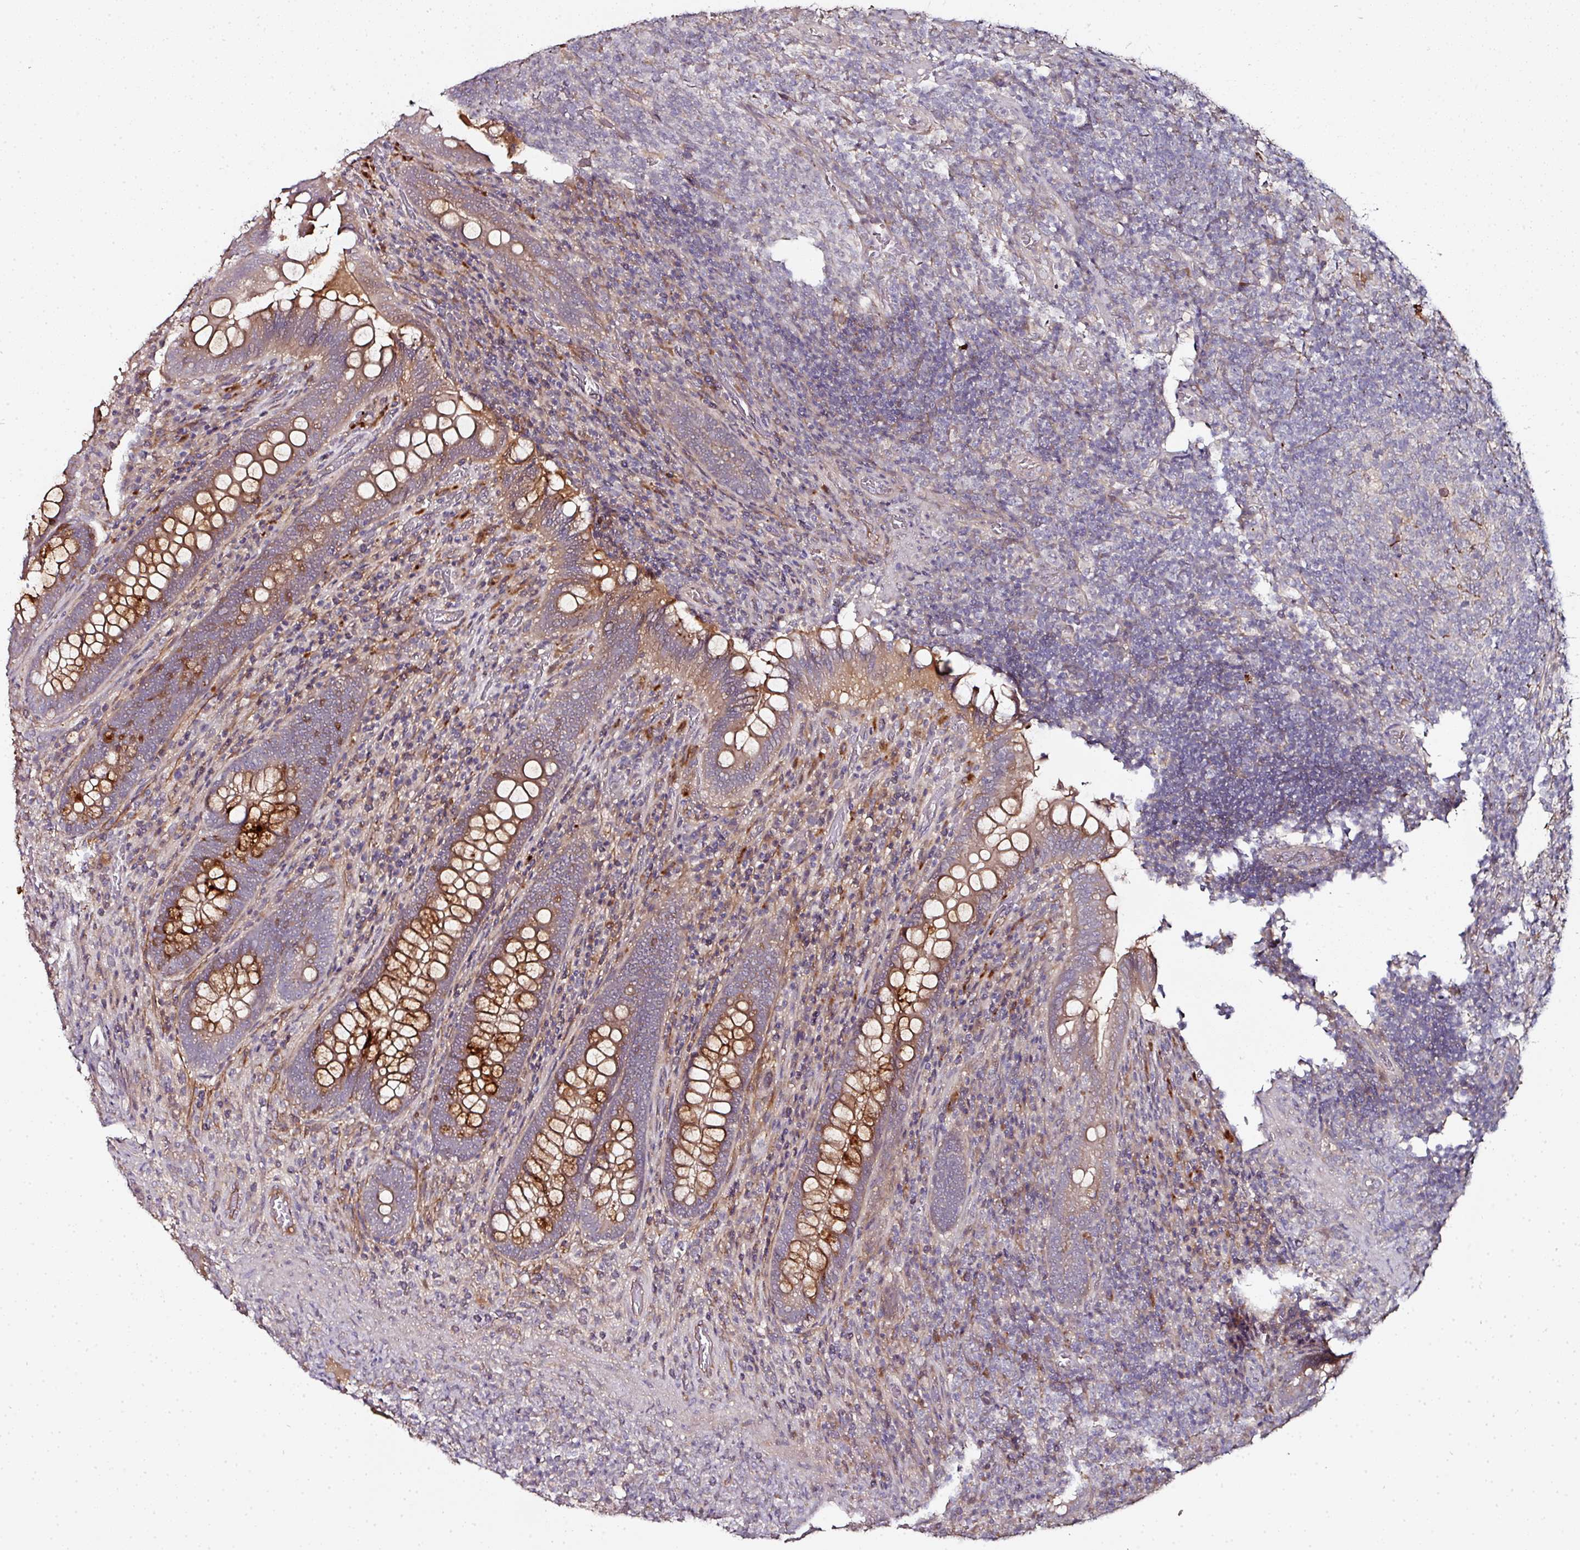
{"staining": {"intensity": "strong", "quantity": "25%-75%", "location": "cytoplasmic/membranous"}, "tissue": "appendix", "cell_type": "Glandular cells", "image_type": "normal", "snomed": [{"axis": "morphology", "description": "Normal tissue, NOS"}, {"axis": "topography", "description": "Appendix"}], "caption": "Immunohistochemical staining of benign appendix reveals 25%-75% levels of strong cytoplasmic/membranous protein expression in about 25%-75% of glandular cells.", "gene": "CTDSP2", "patient": {"sex": "female", "age": 43}}